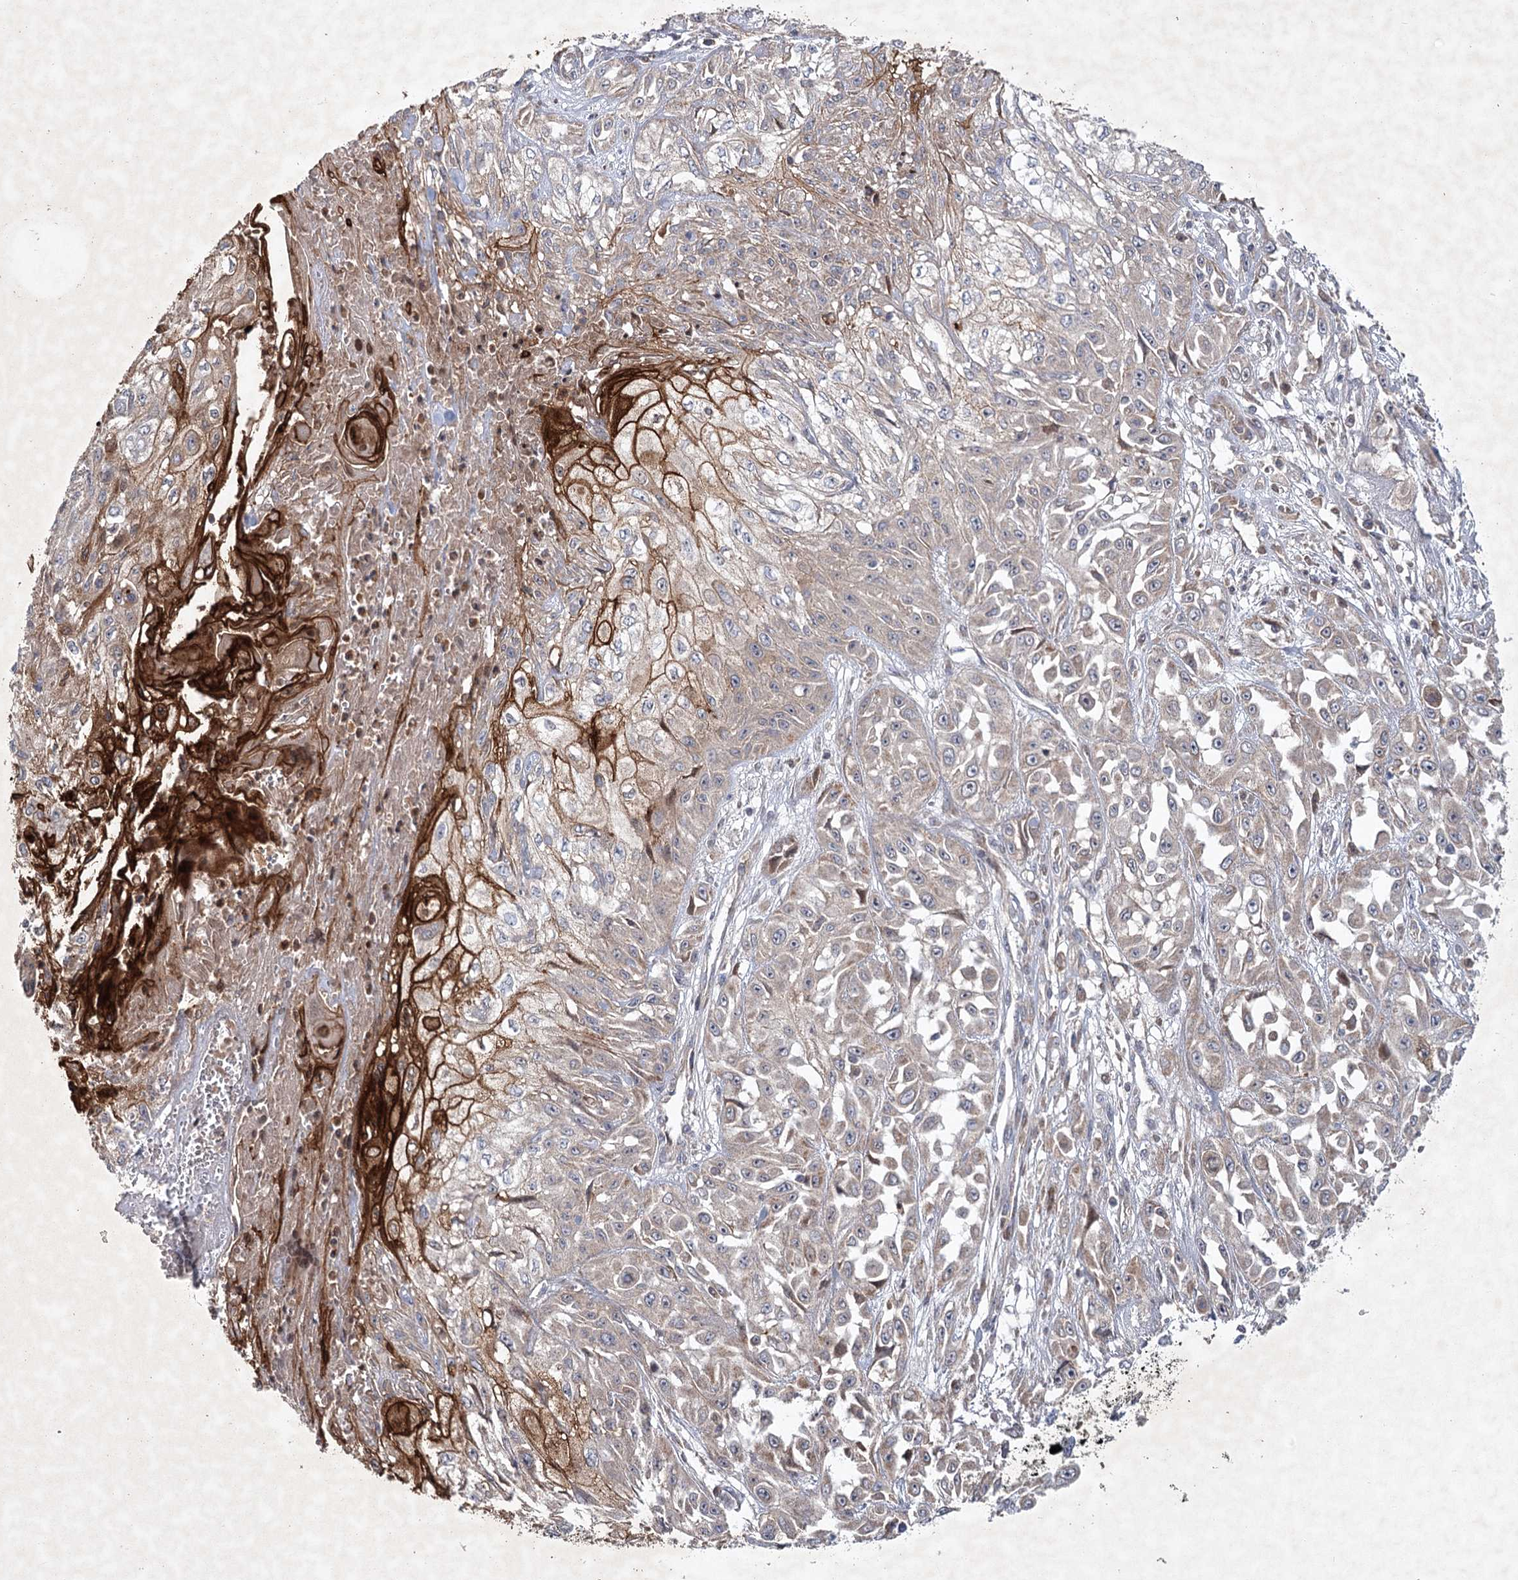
{"staining": {"intensity": "strong", "quantity": "<25%", "location": "cytoplasmic/membranous"}, "tissue": "skin cancer", "cell_type": "Tumor cells", "image_type": "cancer", "snomed": [{"axis": "morphology", "description": "Squamous cell carcinoma, NOS"}, {"axis": "morphology", "description": "Squamous cell carcinoma, metastatic, NOS"}, {"axis": "topography", "description": "Skin"}, {"axis": "topography", "description": "Lymph node"}], "caption": "Immunohistochemistry (DAB (3,3'-diaminobenzidine)) staining of human skin metastatic squamous cell carcinoma reveals strong cytoplasmic/membranous protein staining in approximately <25% of tumor cells.", "gene": "MAP3K13", "patient": {"sex": "male", "age": 75}}